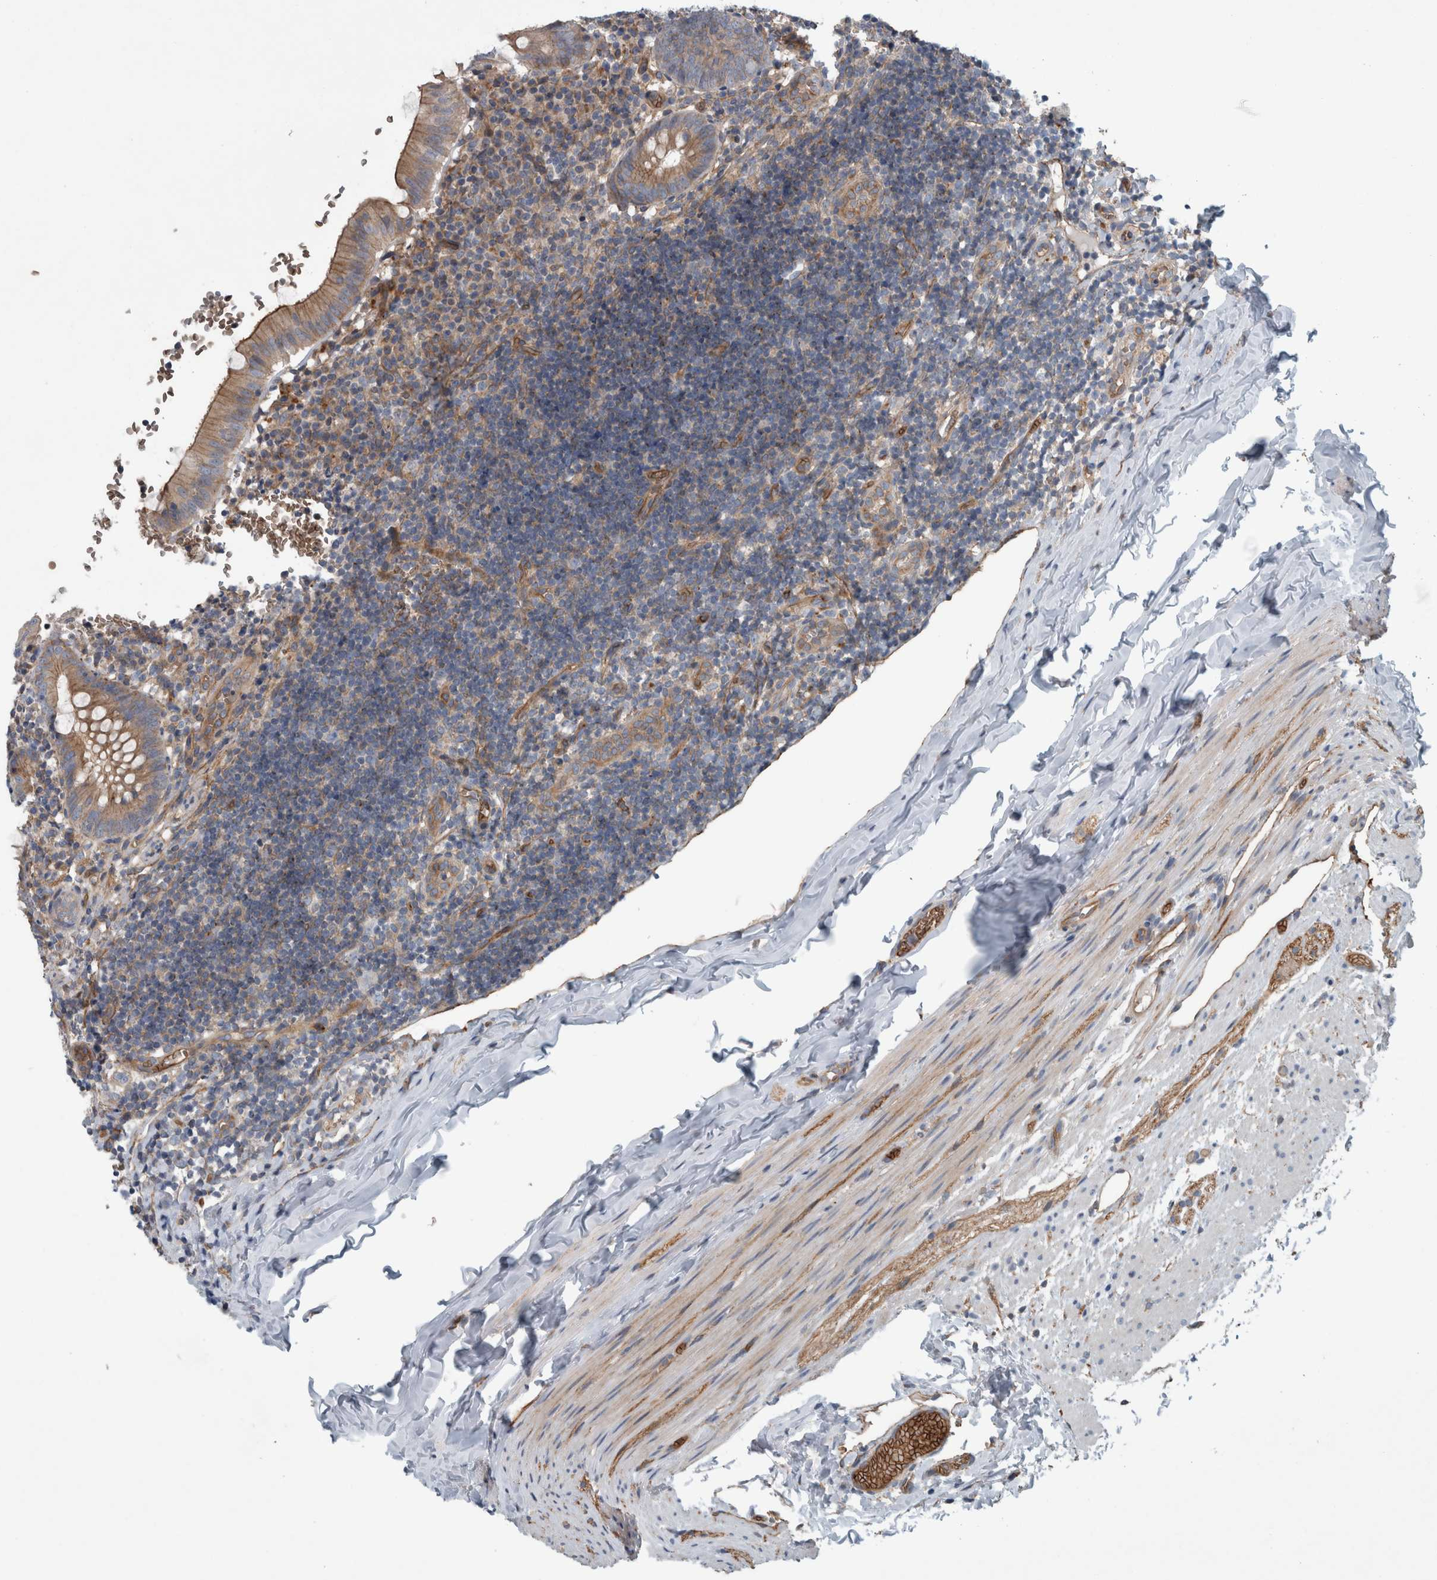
{"staining": {"intensity": "moderate", "quantity": ">75%", "location": "cytoplasmic/membranous"}, "tissue": "appendix", "cell_type": "Glandular cells", "image_type": "normal", "snomed": [{"axis": "morphology", "description": "Normal tissue, NOS"}, {"axis": "topography", "description": "Appendix"}], "caption": "DAB immunohistochemical staining of benign appendix displays moderate cytoplasmic/membranous protein staining in approximately >75% of glandular cells.", "gene": "GLT8D2", "patient": {"sex": "male", "age": 8}}